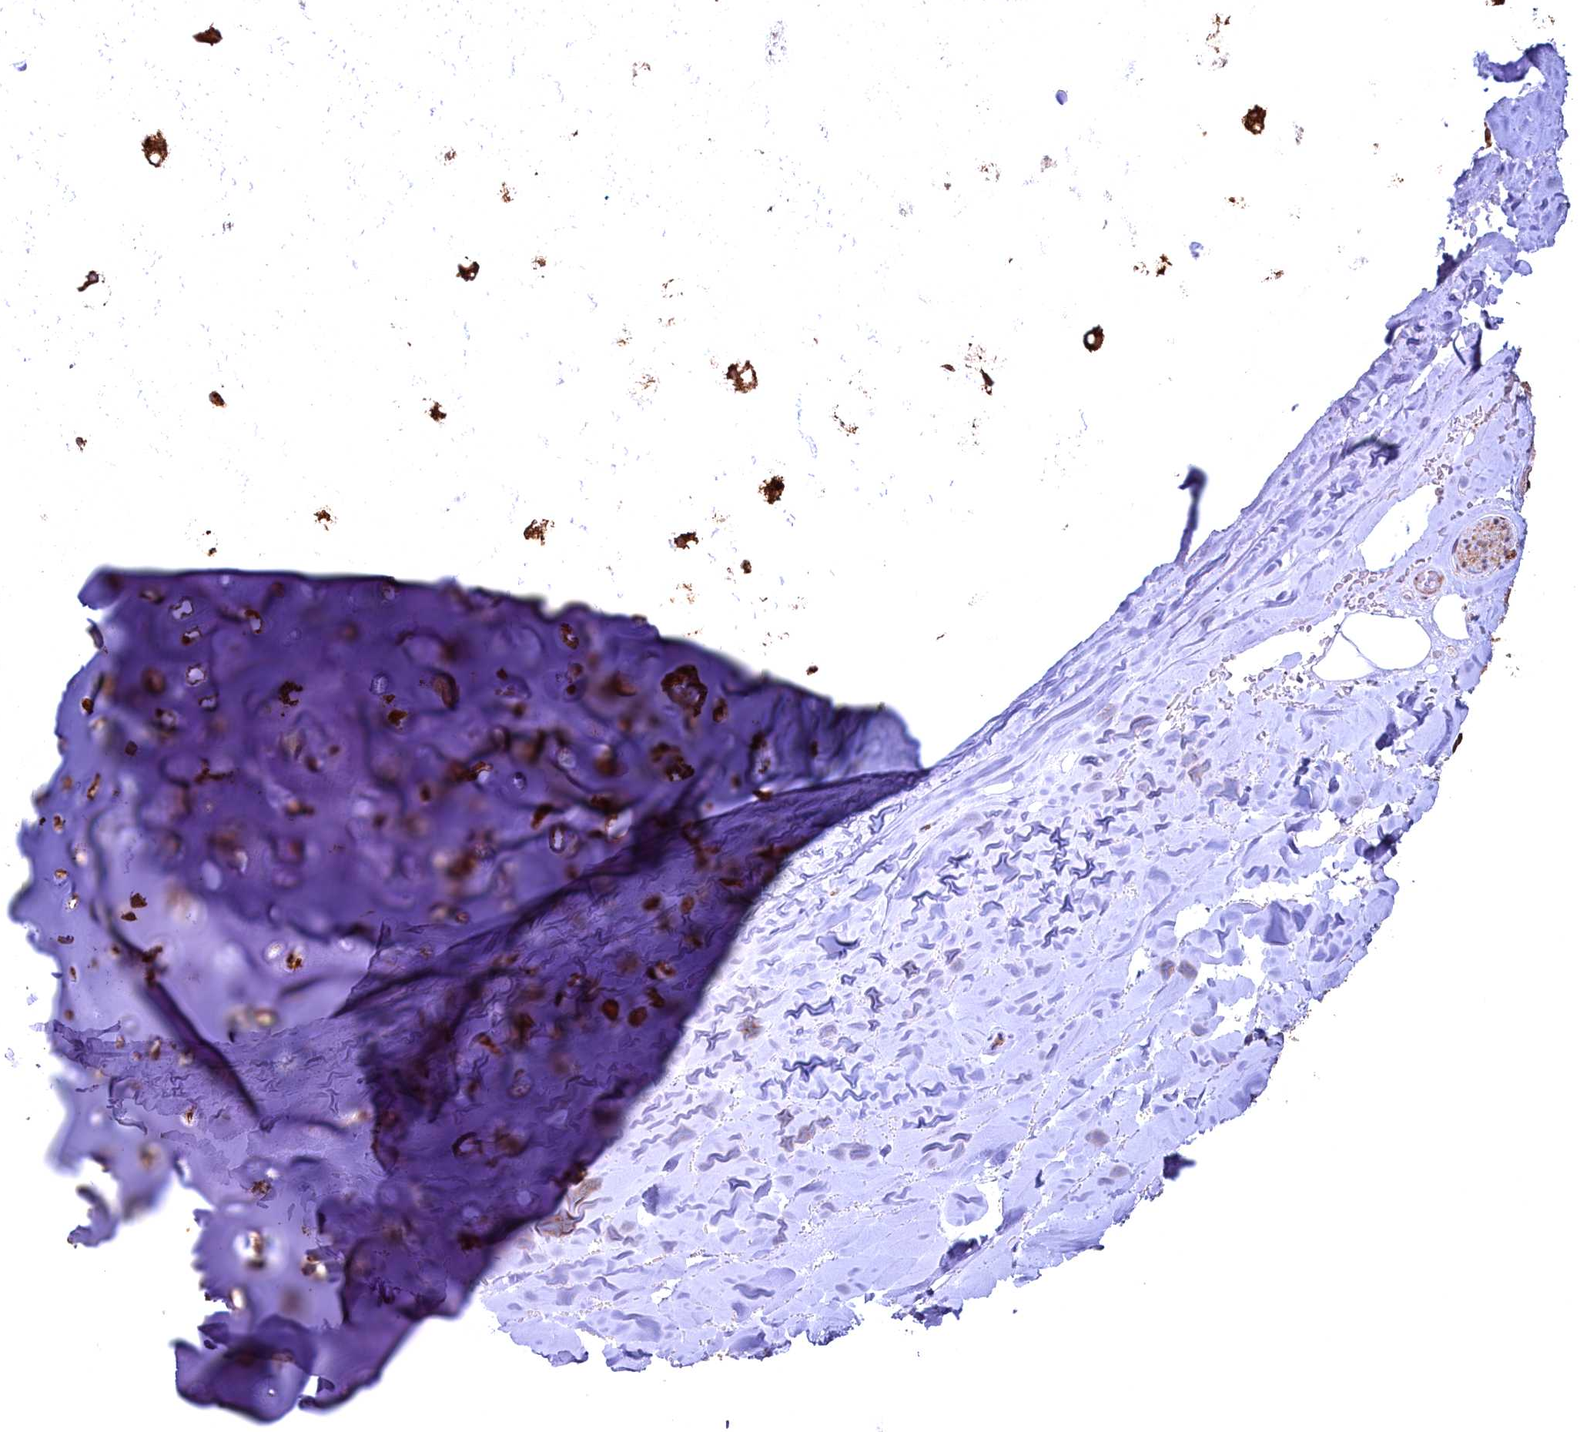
{"staining": {"intensity": "moderate", "quantity": ">75%", "location": "cytoplasmic/membranous,nuclear"}, "tissue": "adipose tissue", "cell_type": "Adipocytes", "image_type": "normal", "snomed": [{"axis": "morphology", "description": "Normal tissue, NOS"}, {"axis": "topography", "description": "Cartilage tissue"}], "caption": "Moderate cytoplasmic/membranous,nuclear expression is present in approximately >75% of adipocytes in normal adipose tissue.", "gene": "GAPDH", "patient": {"sex": "male", "age": 66}}